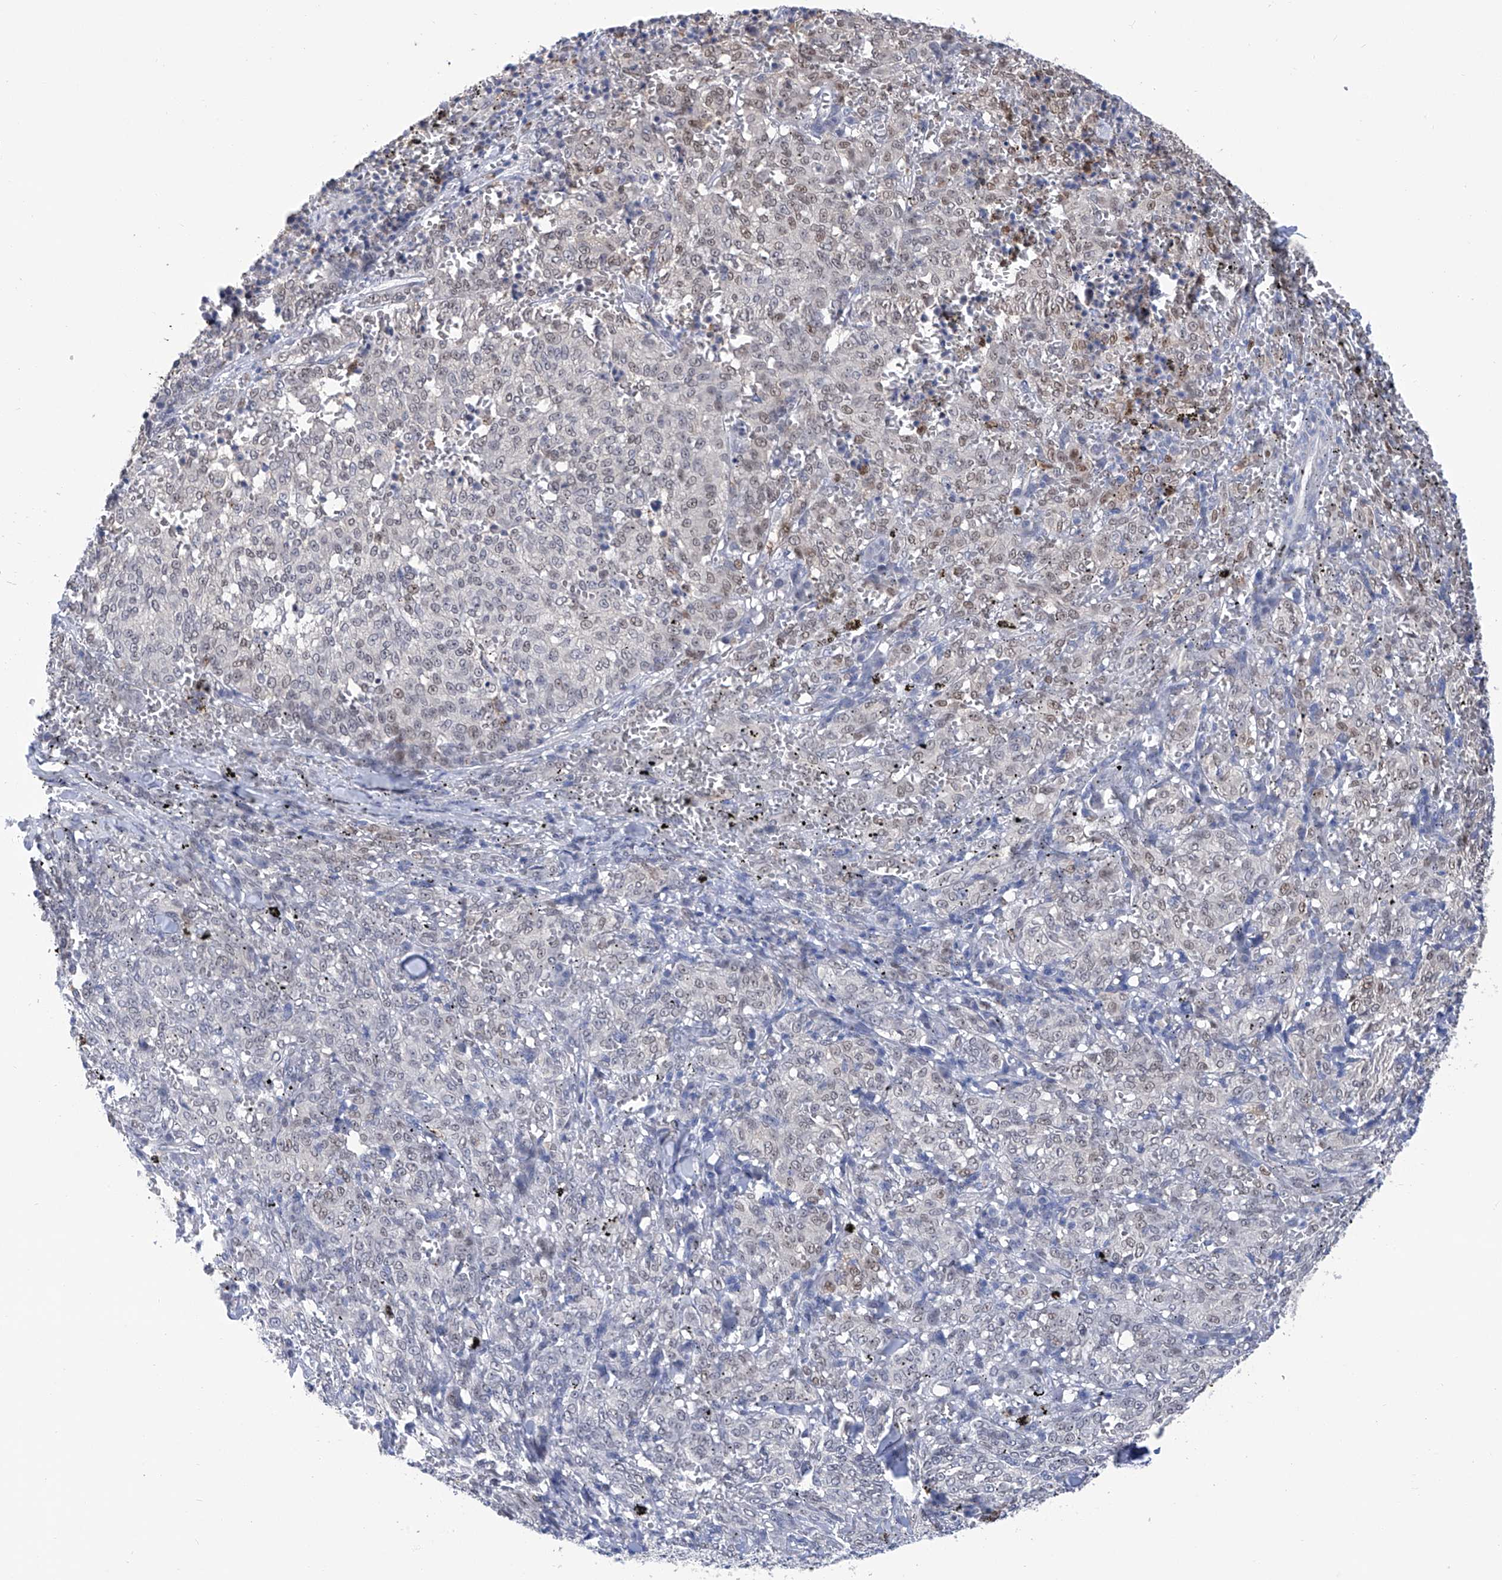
{"staining": {"intensity": "weak", "quantity": "<25%", "location": "nuclear"}, "tissue": "melanoma", "cell_type": "Tumor cells", "image_type": "cancer", "snomed": [{"axis": "morphology", "description": "Malignant melanoma, NOS"}, {"axis": "topography", "description": "Skin"}], "caption": "High power microscopy histopathology image of an IHC micrograph of malignant melanoma, revealing no significant expression in tumor cells. (Stains: DAB (3,3'-diaminobenzidine) IHC with hematoxylin counter stain, Microscopy: brightfield microscopy at high magnification).", "gene": "PHF20", "patient": {"sex": "female", "age": 72}}